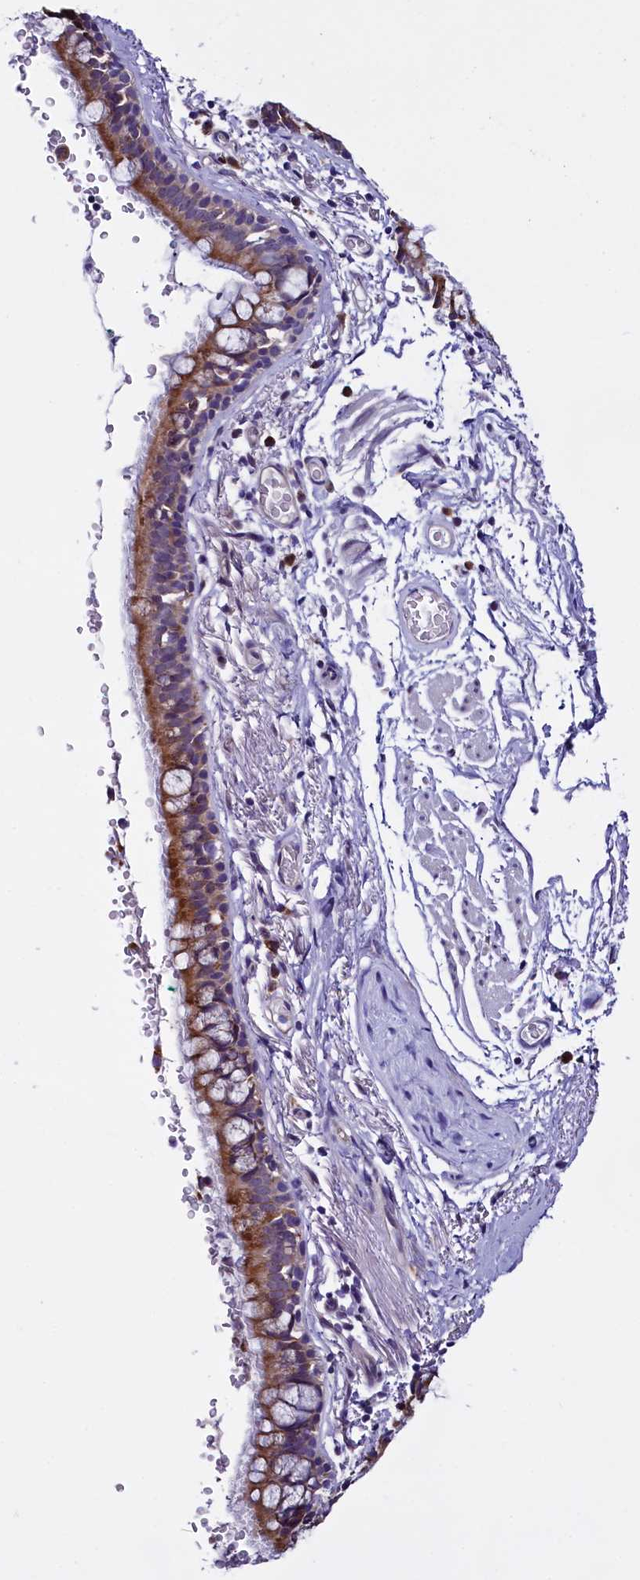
{"staining": {"intensity": "moderate", "quantity": ">75%", "location": "cytoplasmic/membranous"}, "tissue": "bronchus", "cell_type": "Respiratory epithelial cells", "image_type": "normal", "snomed": [{"axis": "morphology", "description": "Normal tissue, NOS"}, {"axis": "topography", "description": "Lymph node"}, {"axis": "topography", "description": "Bronchus"}], "caption": "Immunohistochemistry (IHC) (DAB) staining of normal bronchus shows moderate cytoplasmic/membranous protein positivity in about >75% of respiratory epithelial cells.", "gene": "UACA", "patient": {"sex": "male", "age": 63}}